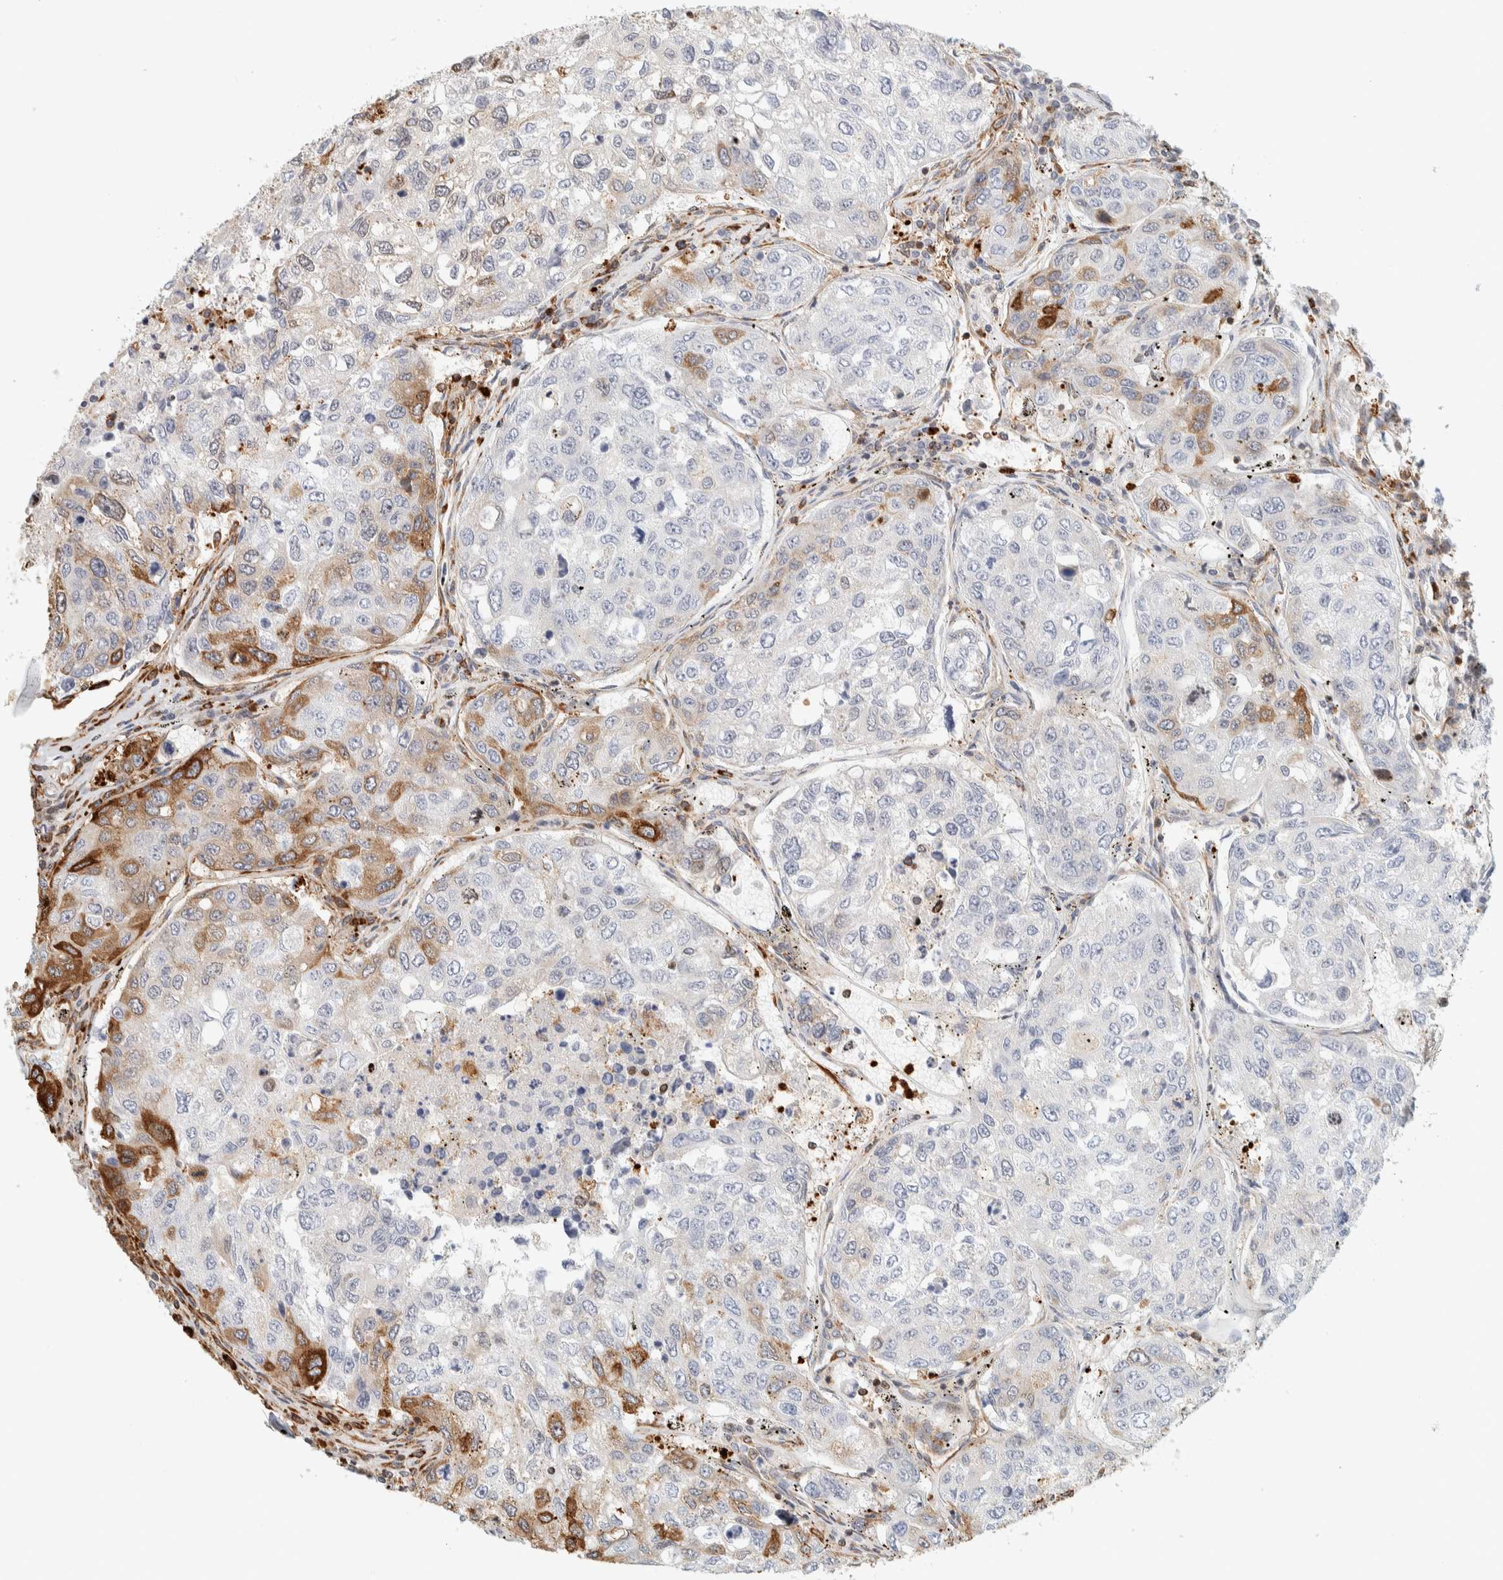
{"staining": {"intensity": "strong", "quantity": "25%-75%", "location": "cytoplasmic/membranous"}, "tissue": "urothelial cancer", "cell_type": "Tumor cells", "image_type": "cancer", "snomed": [{"axis": "morphology", "description": "Urothelial carcinoma, High grade"}, {"axis": "topography", "description": "Lymph node"}, {"axis": "topography", "description": "Urinary bladder"}], "caption": "An immunohistochemistry image of neoplastic tissue is shown. Protein staining in brown labels strong cytoplasmic/membranous positivity in urothelial cancer within tumor cells.", "gene": "LLGL2", "patient": {"sex": "male", "age": 51}}